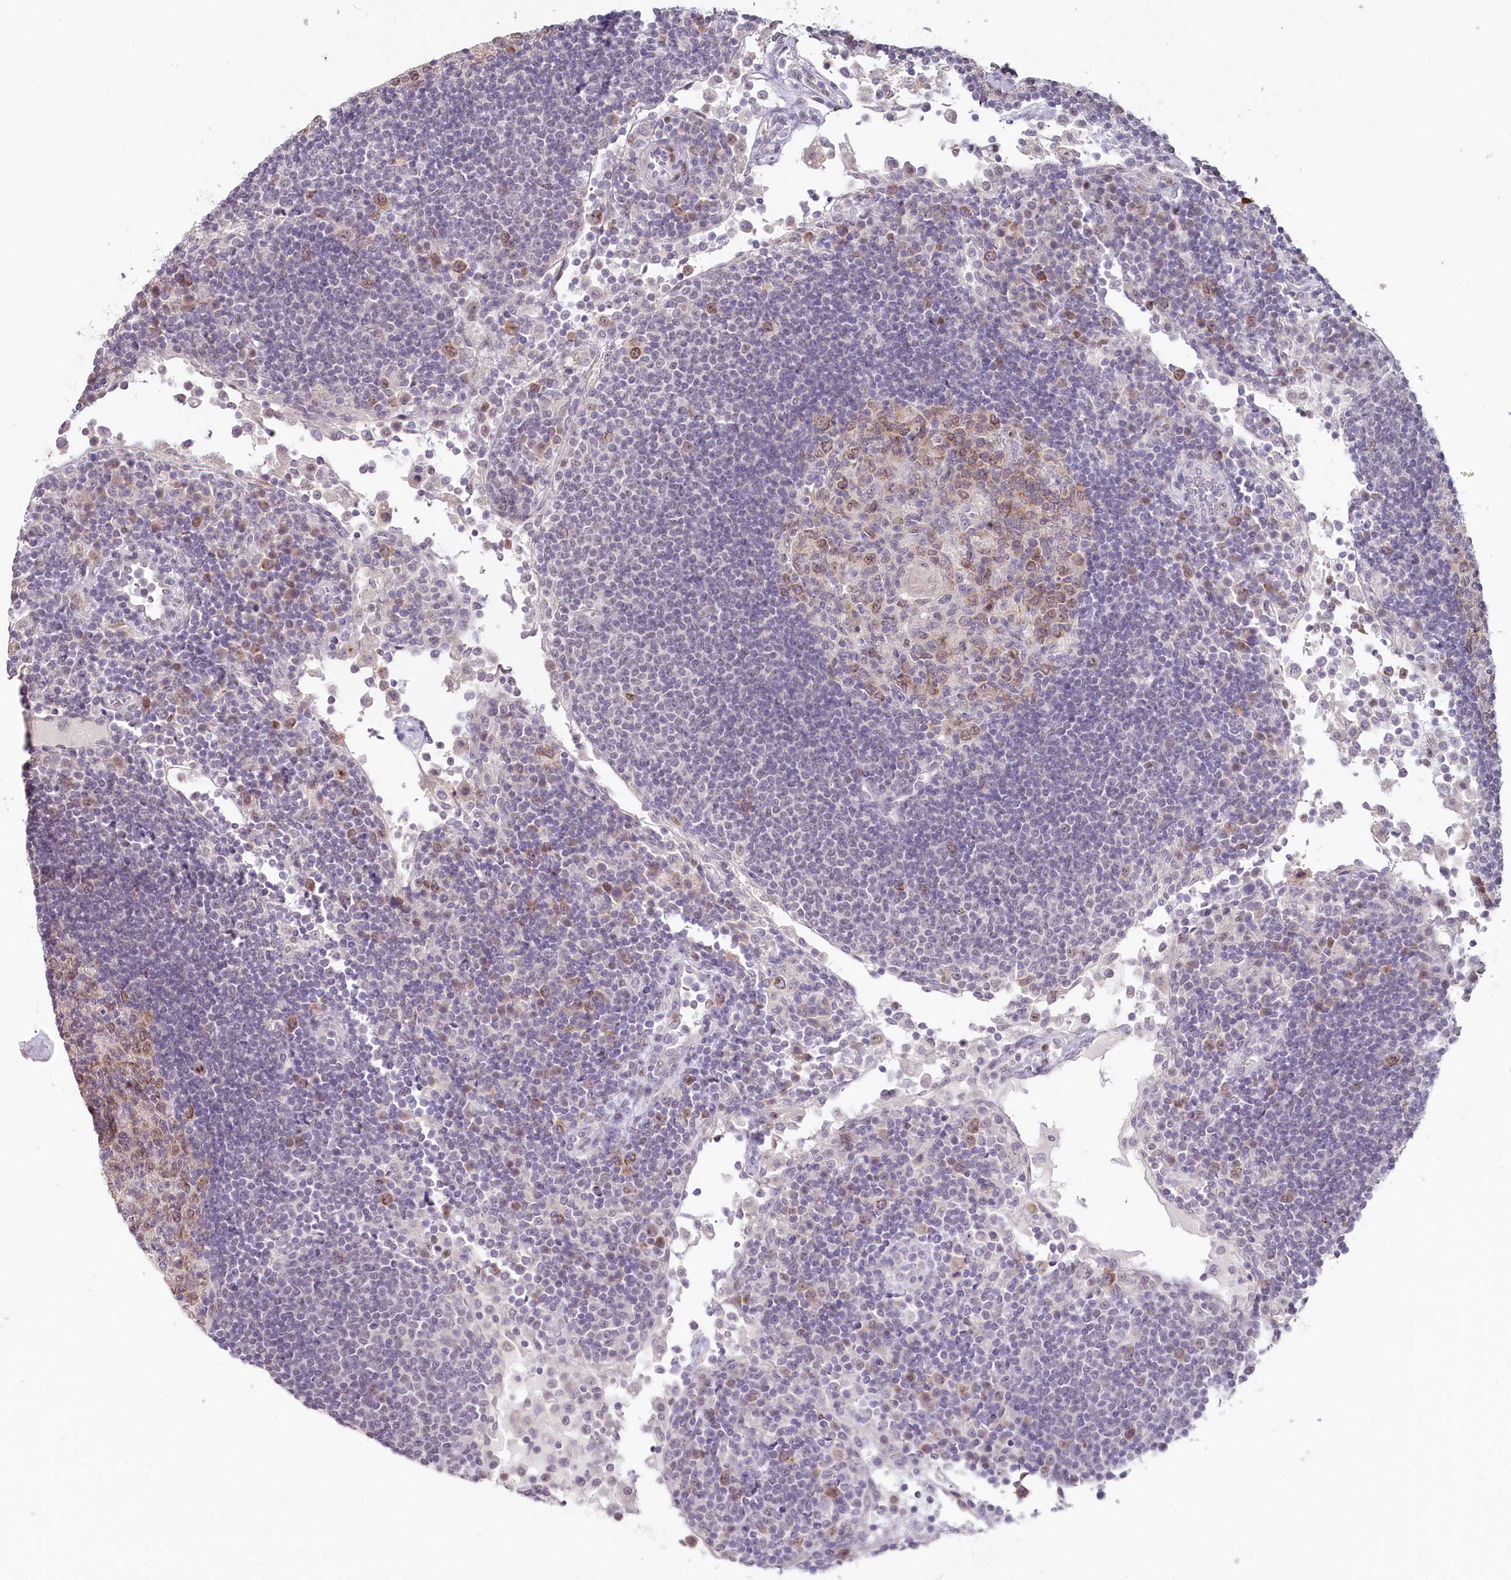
{"staining": {"intensity": "moderate", "quantity": "25%-75%", "location": "cytoplasmic/membranous,nuclear"}, "tissue": "lymph node", "cell_type": "Germinal center cells", "image_type": "normal", "snomed": [{"axis": "morphology", "description": "Normal tissue, NOS"}, {"axis": "topography", "description": "Lymph node"}], "caption": "Protein staining by immunohistochemistry shows moderate cytoplasmic/membranous,nuclear staining in approximately 25%-75% of germinal center cells in unremarkable lymph node.", "gene": "HPD", "patient": {"sex": "female", "age": 53}}